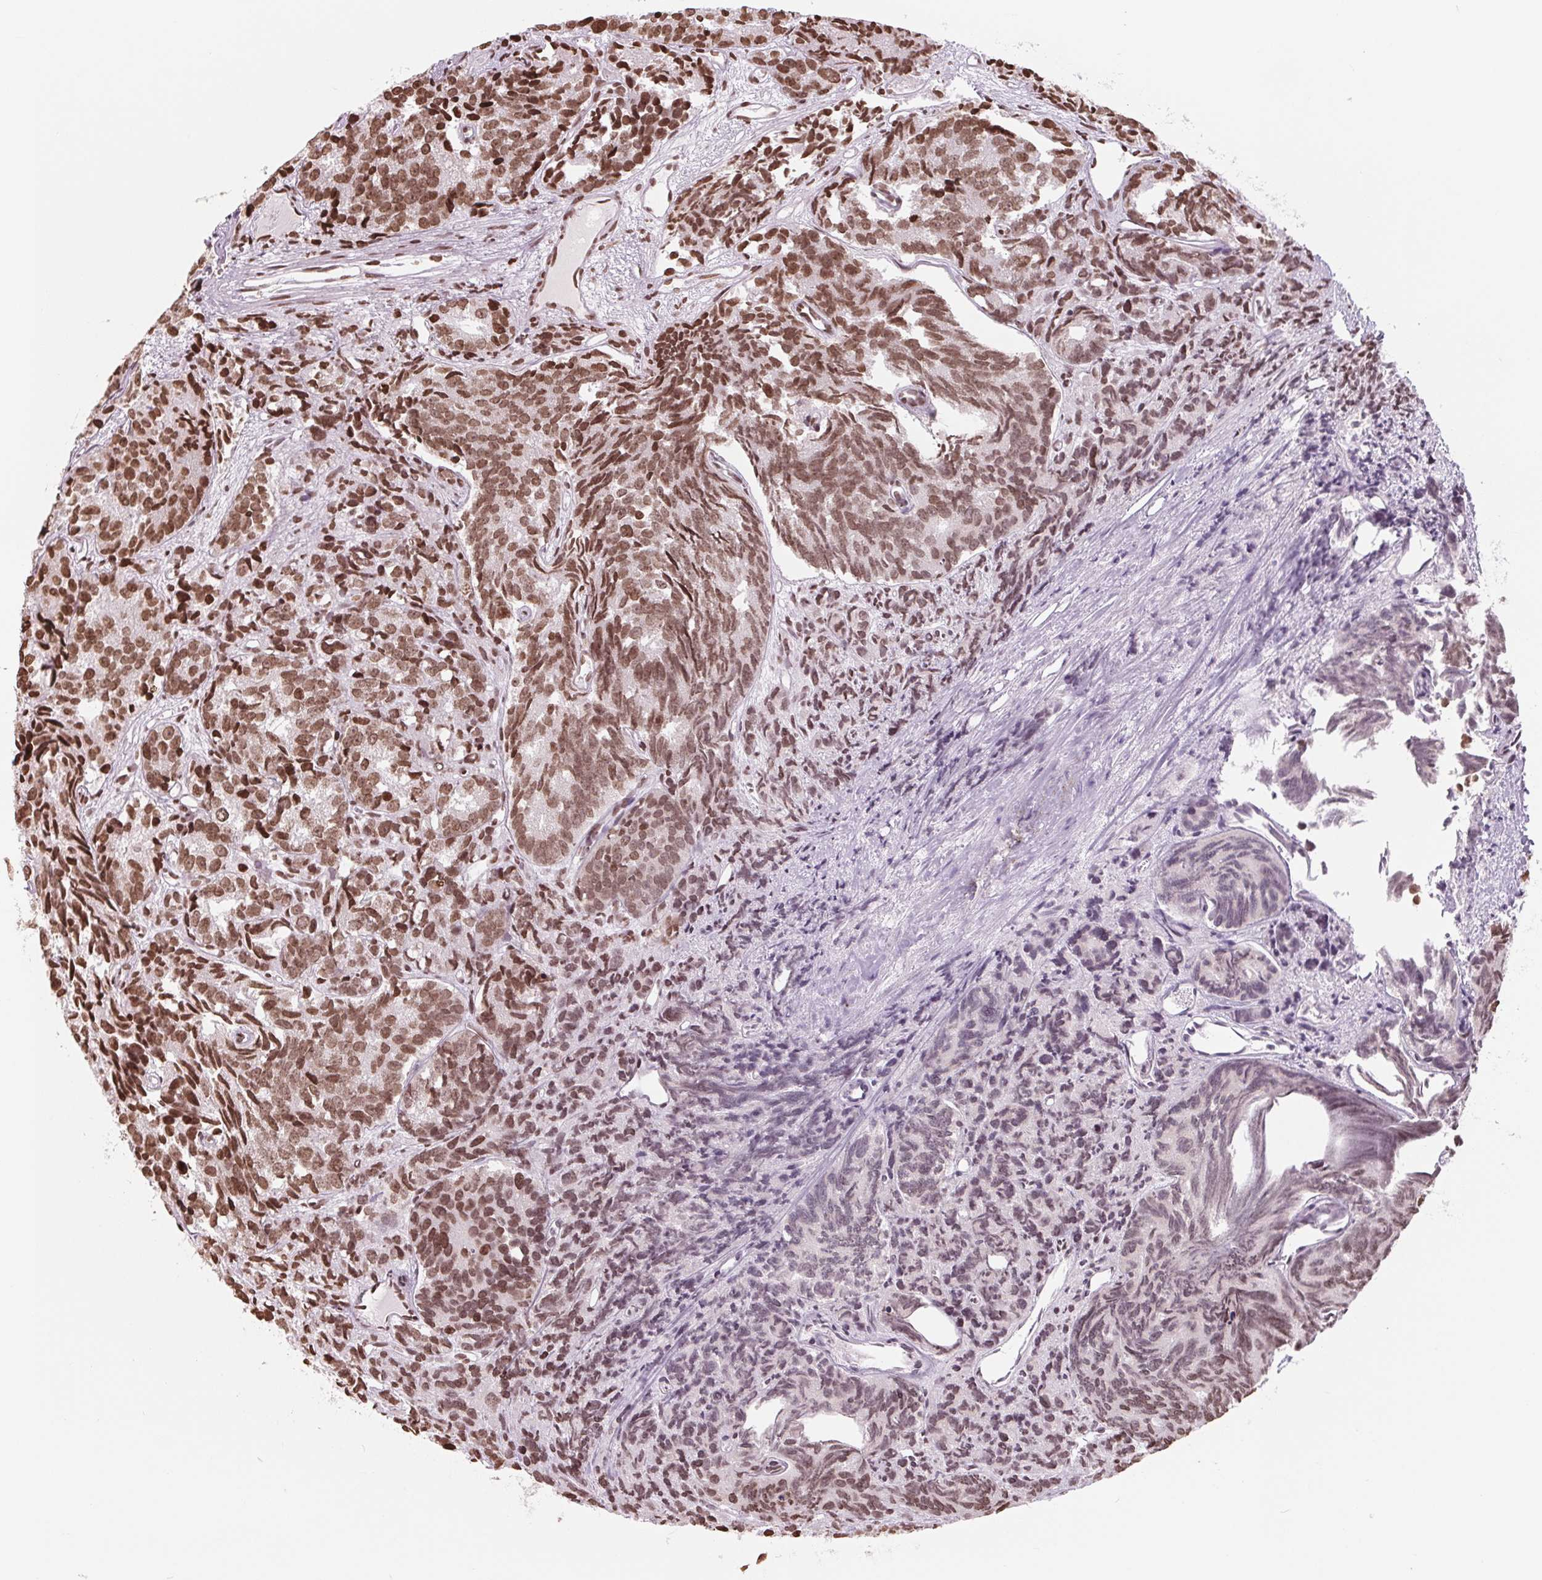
{"staining": {"intensity": "moderate", "quantity": ">75%", "location": "nuclear"}, "tissue": "prostate cancer", "cell_type": "Tumor cells", "image_type": "cancer", "snomed": [{"axis": "morphology", "description": "Adenocarcinoma, High grade"}, {"axis": "topography", "description": "Prostate"}], "caption": "Human prostate adenocarcinoma (high-grade) stained for a protein (brown) displays moderate nuclear positive positivity in about >75% of tumor cells.", "gene": "SMIM12", "patient": {"sex": "male", "age": 77}}